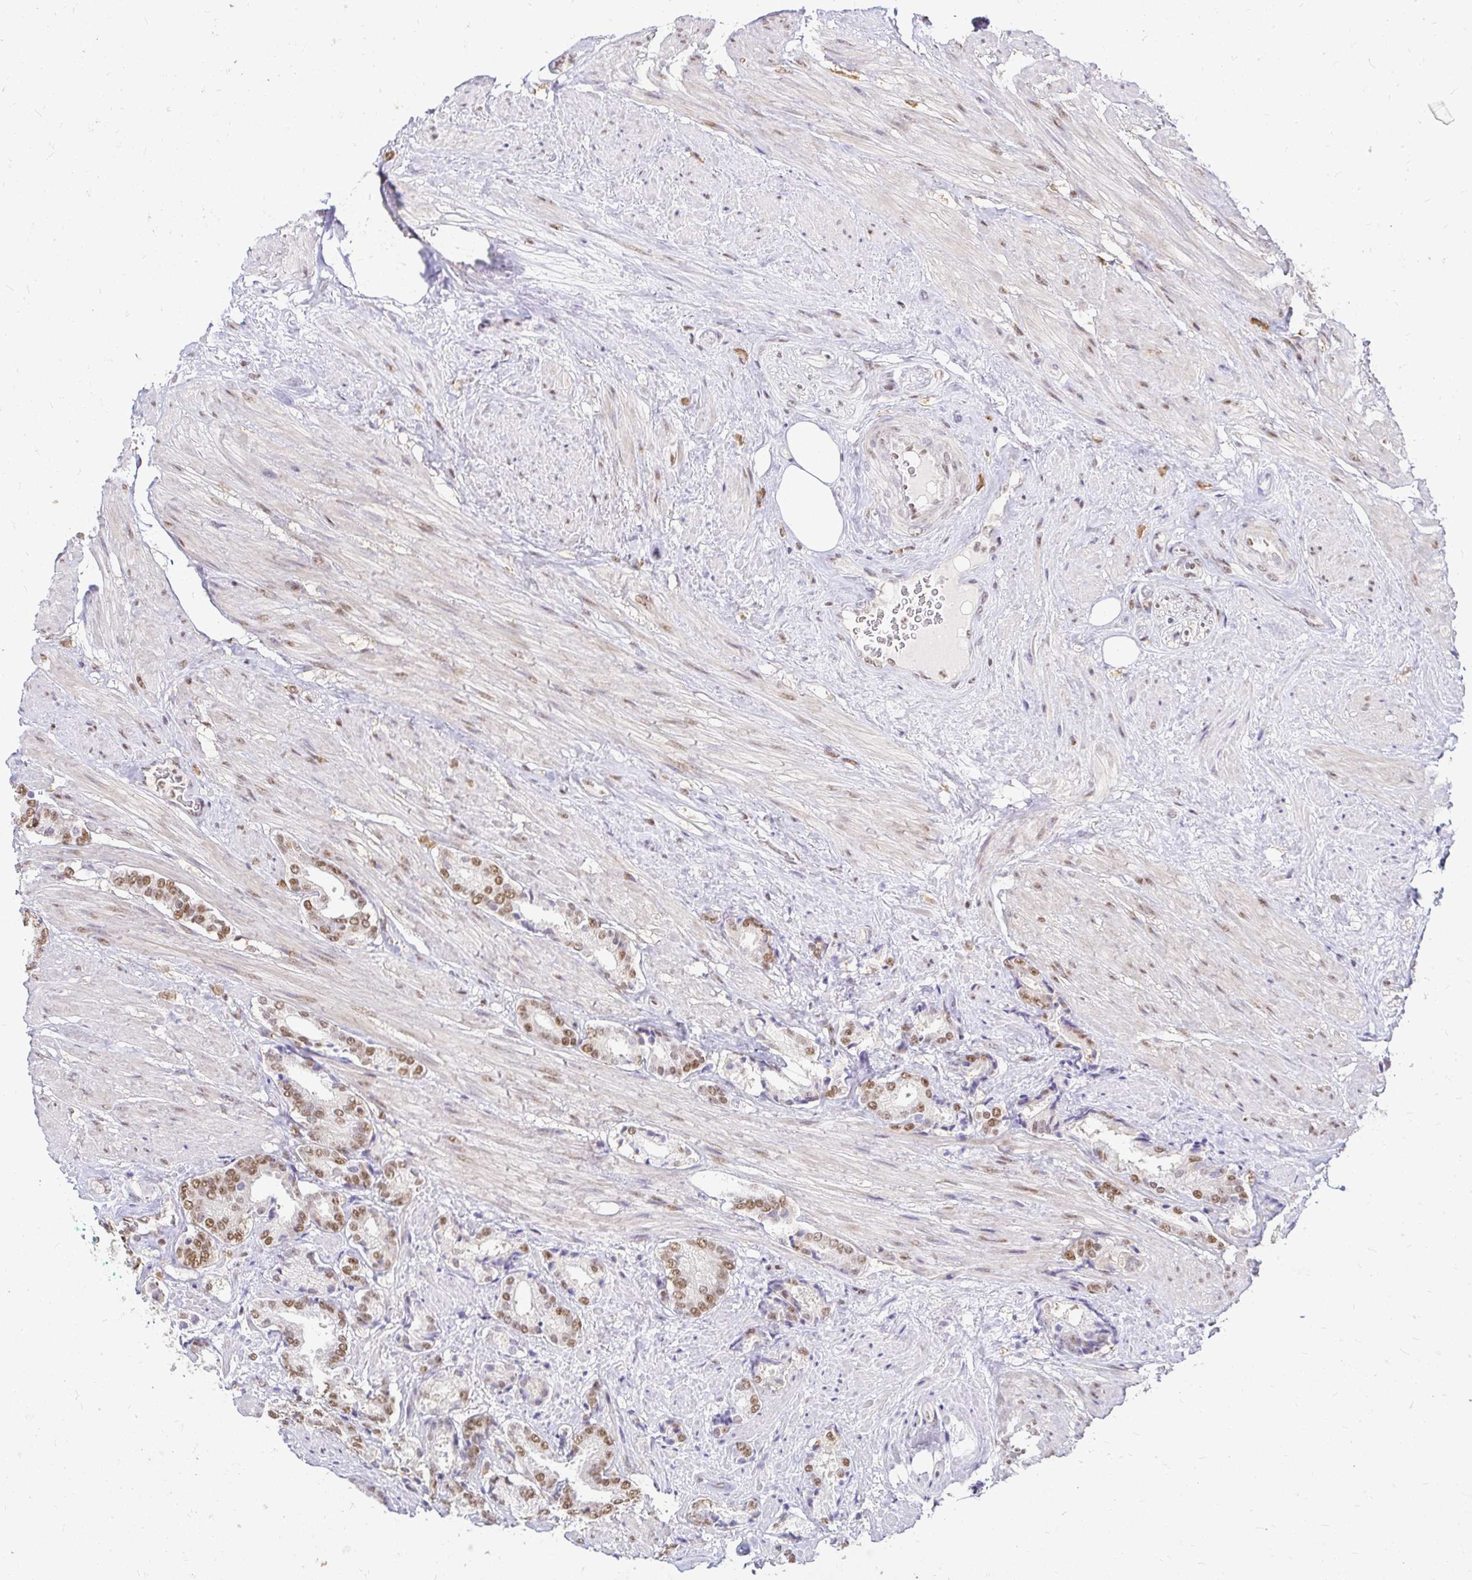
{"staining": {"intensity": "moderate", "quantity": ">75%", "location": "nuclear"}, "tissue": "prostate cancer", "cell_type": "Tumor cells", "image_type": "cancer", "snomed": [{"axis": "morphology", "description": "Adenocarcinoma, High grade"}, {"axis": "topography", "description": "Prostate"}], "caption": "Protein expression by IHC displays moderate nuclear expression in approximately >75% of tumor cells in prostate cancer. Immunohistochemistry (ihc) stains the protein in brown and the nuclei are stained blue.", "gene": "RIMS4", "patient": {"sex": "male", "age": 56}}